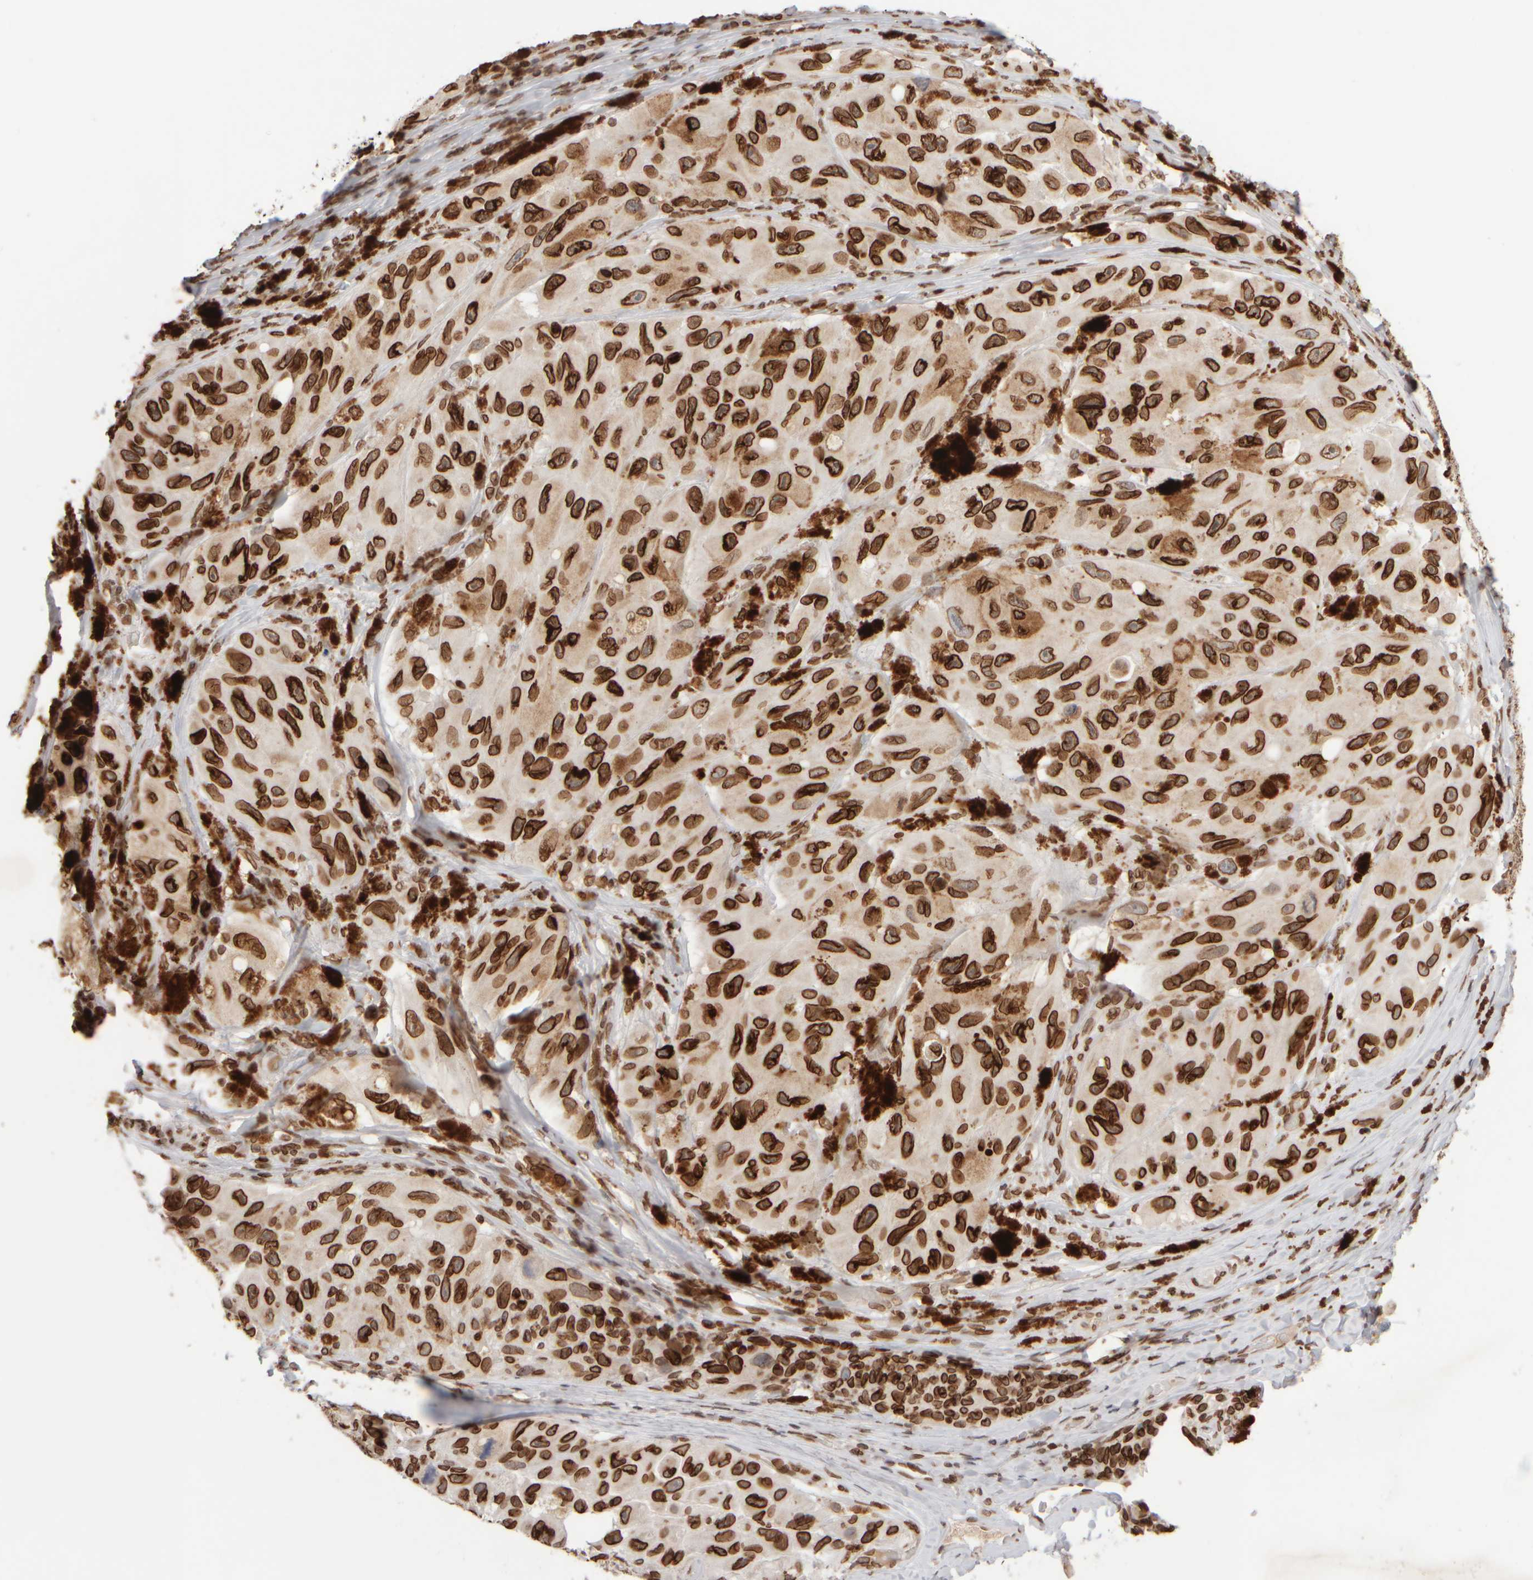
{"staining": {"intensity": "strong", "quantity": ">75%", "location": "cytoplasmic/membranous,nuclear"}, "tissue": "melanoma", "cell_type": "Tumor cells", "image_type": "cancer", "snomed": [{"axis": "morphology", "description": "Malignant melanoma, NOS"}, {"axis": "topography", "description": "Skin"}], "caption": "Immunohistochemistry (IHC) of human melanoma shows high levels of strong cytoplasmic/membranous and nuclear positivity in about >75% of tumor cells.", "gene": "ZC3HC1", "patient": {"sex": "female", "age": 73}}